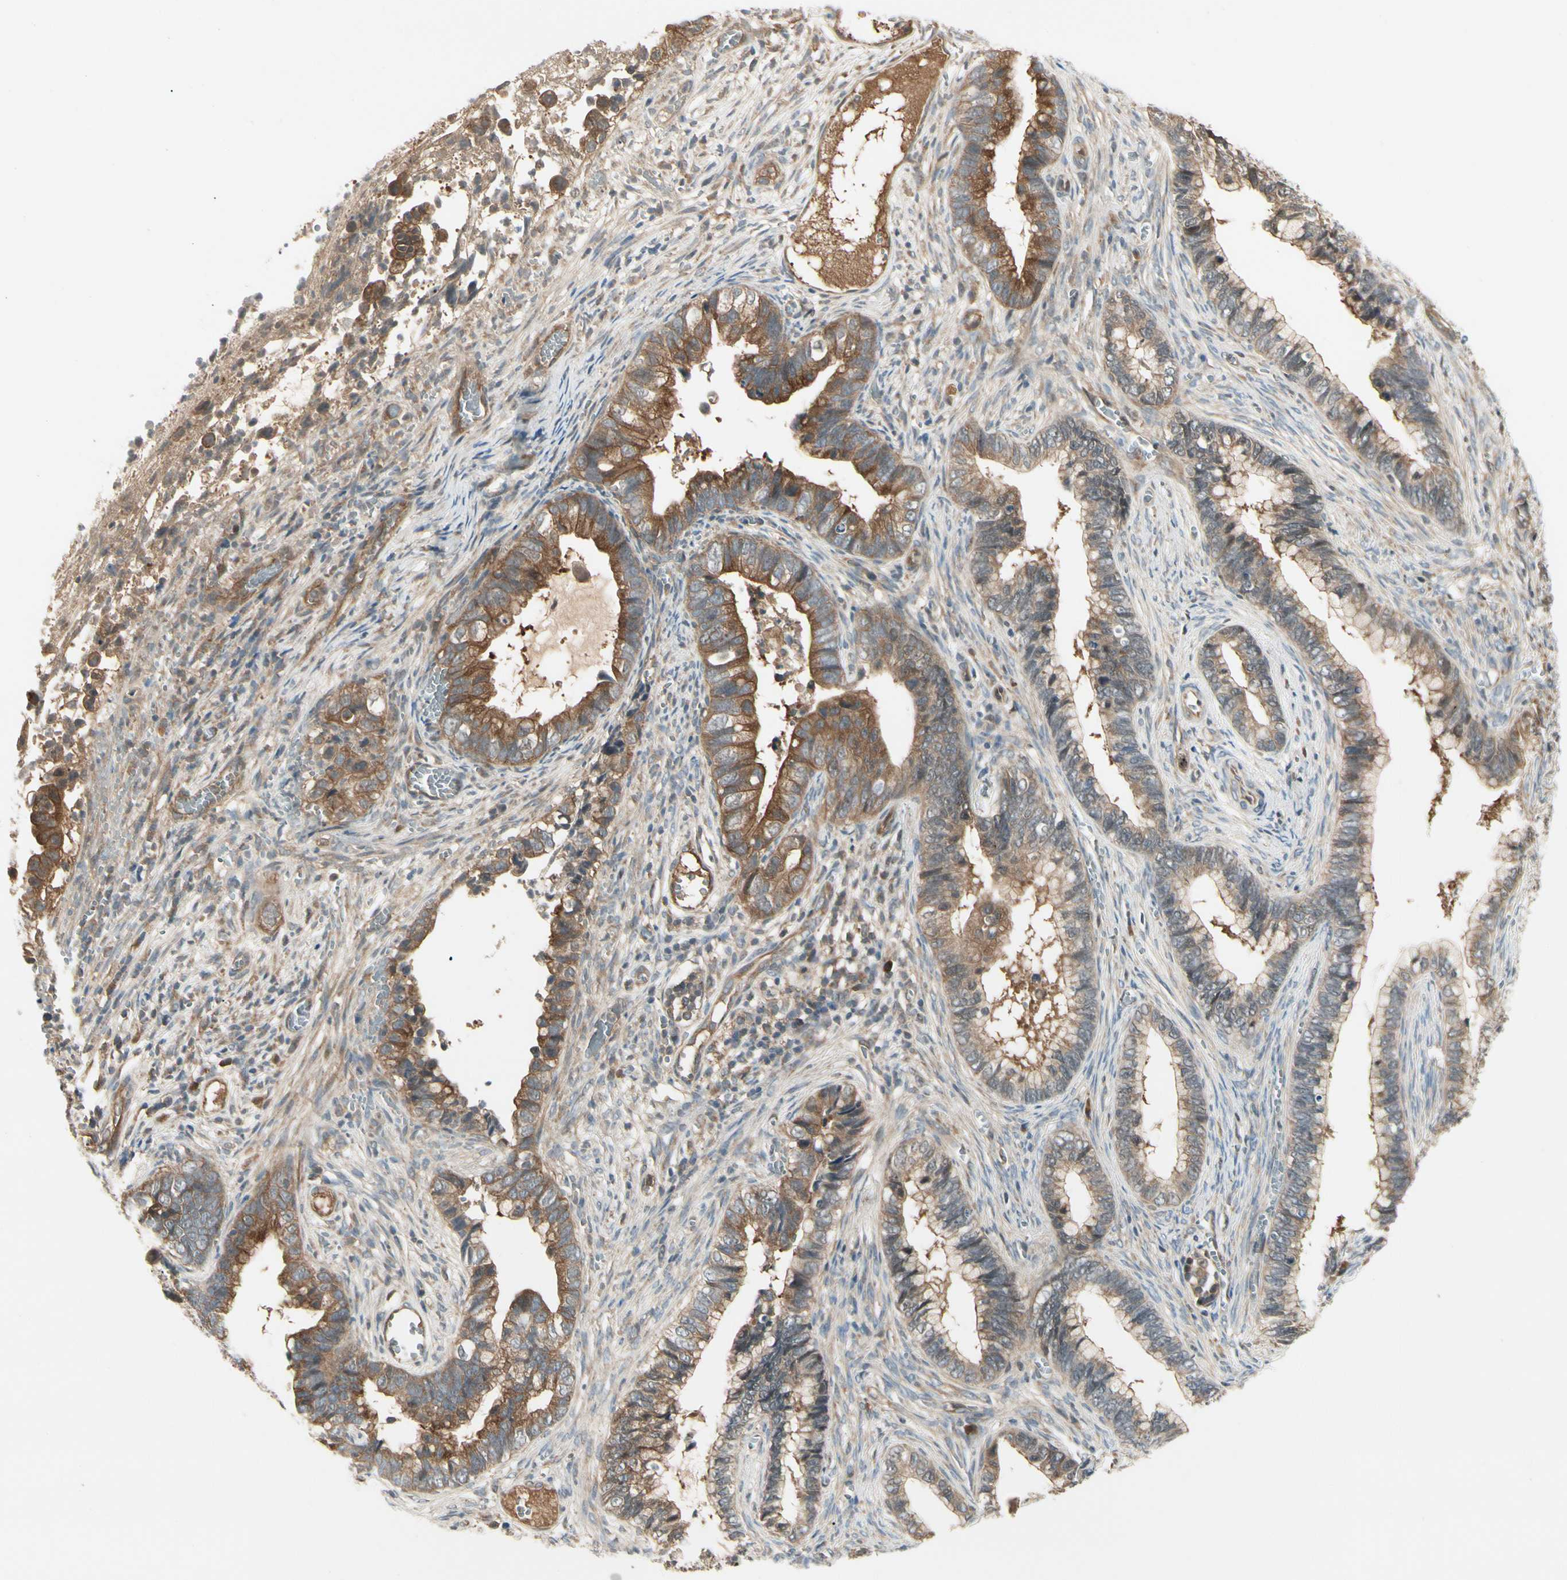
{"staining": {"intensity": "moderate", "quantity": ">75%", "location": "cytoplasmic/membranous"}, "tissue": "cervical cancer", "cell_type": "Tumor cells", "image_type": "cancer", "snomed": [{"axis": "morphology", "description": "Adenocarcinoma, NOS"}, {"axis": "topography", "description": "Cervix"}], "caption": "Immunohistochemical staining of human cervical adenocarcinoma exhibits medium levels of moderate cytoplasmic/membranous protein staining in about >75% of tumor cells. The protein is stained brown, and the nuclei are stained in blue (DAB IHC with brightfield microscopy, high magnification).", "gene": "RNF14", "patient": {"sex": "female", "age": 44}}